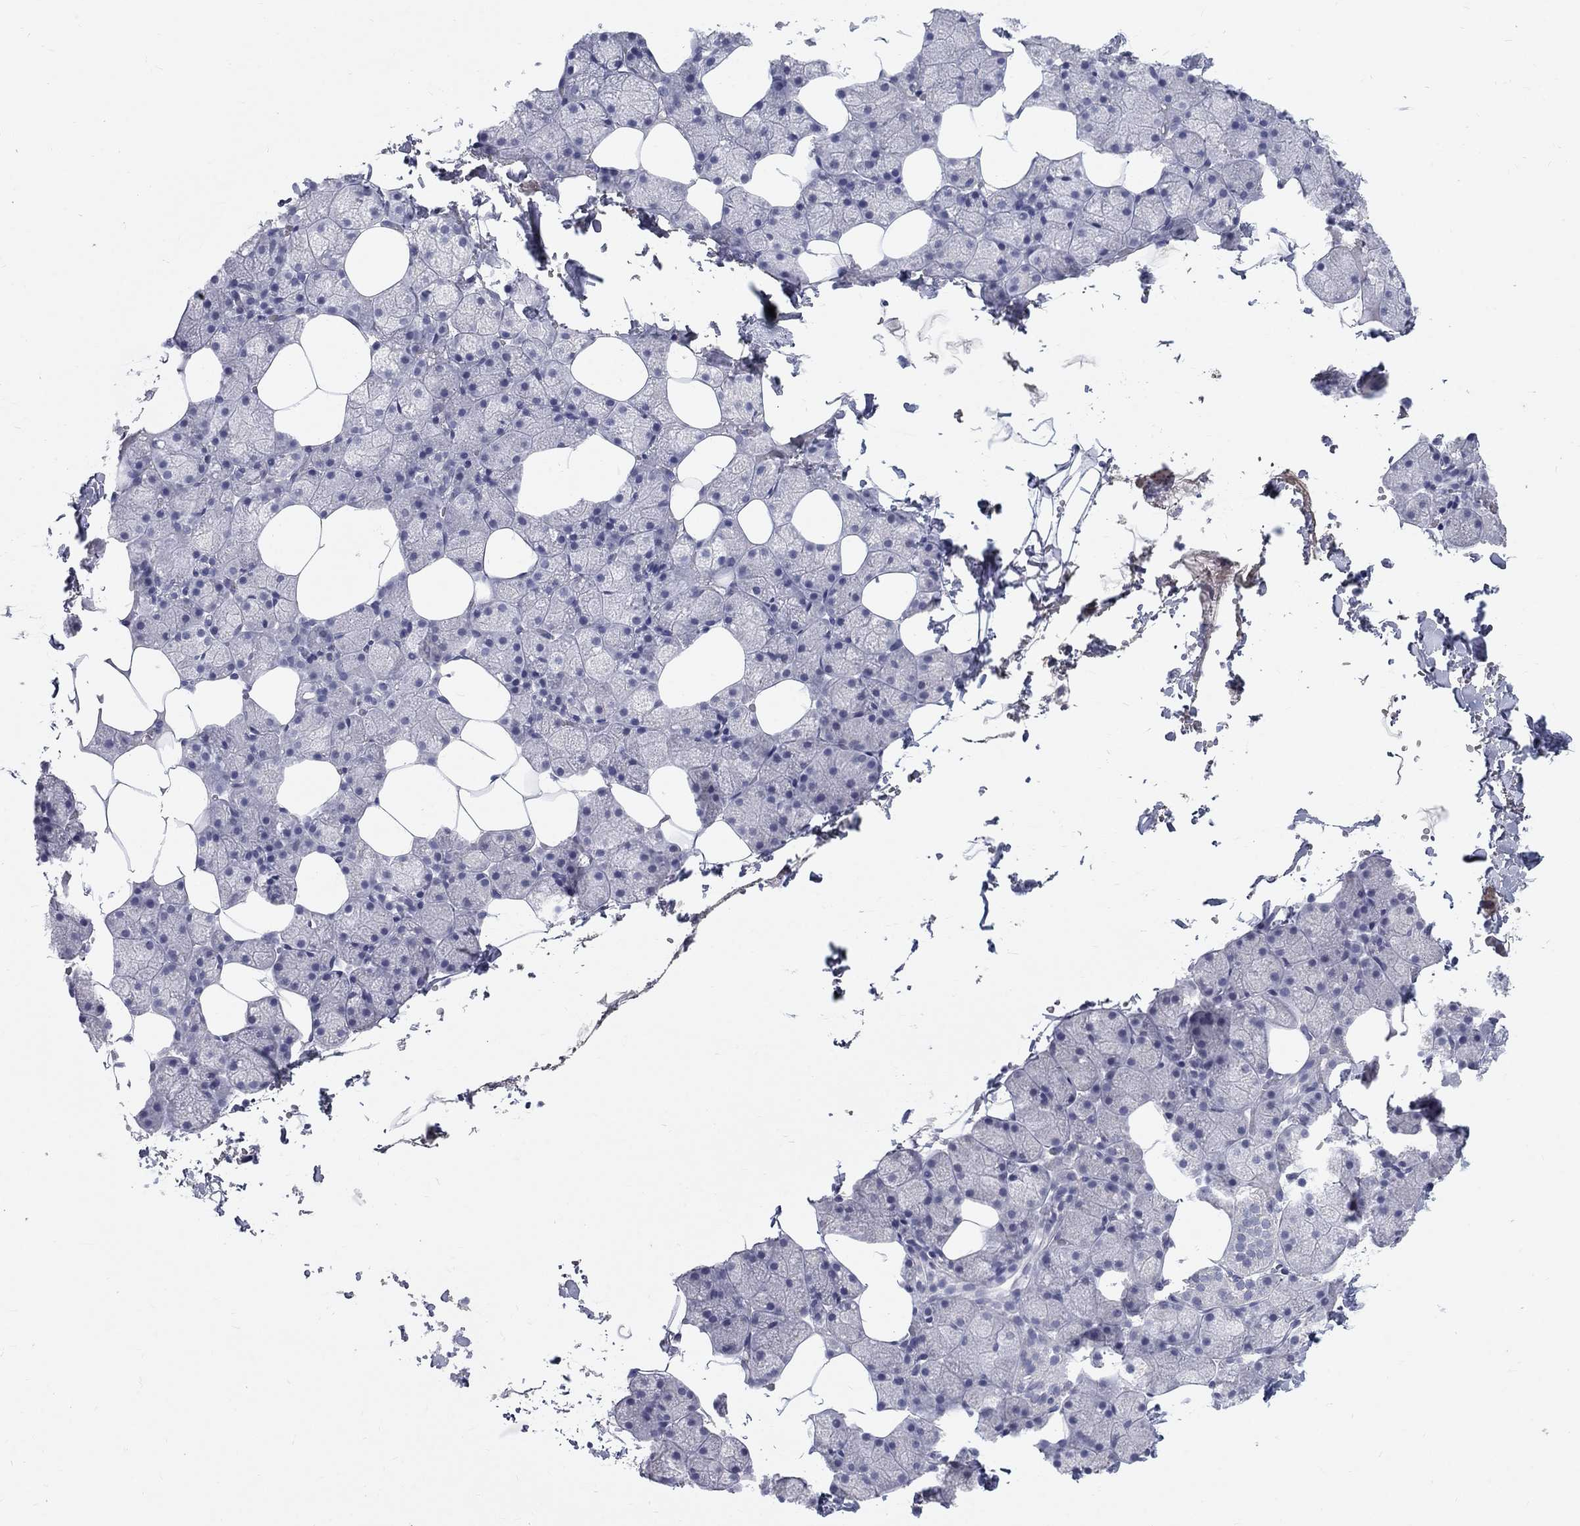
{"staining": {"intensity": "negative", "quantity": "none", "location": "none"}, "tissue": "salivary gland", "cell_type": "Glandular cells", "image_type": "normal", "snomed": [{"axis": "morphology", "description": "Normal tissue, NOS"}, {"axis": "topography", "description": "Salivary gland"}], "caption": "An immunohistochemistry (IHC) photomicrograph of unremarkable salivary gland is shown. There is no staining in glandular cells of salivary gland.", "gene": "PTH1R", "patient": {"sex": "male", "age": 38}}